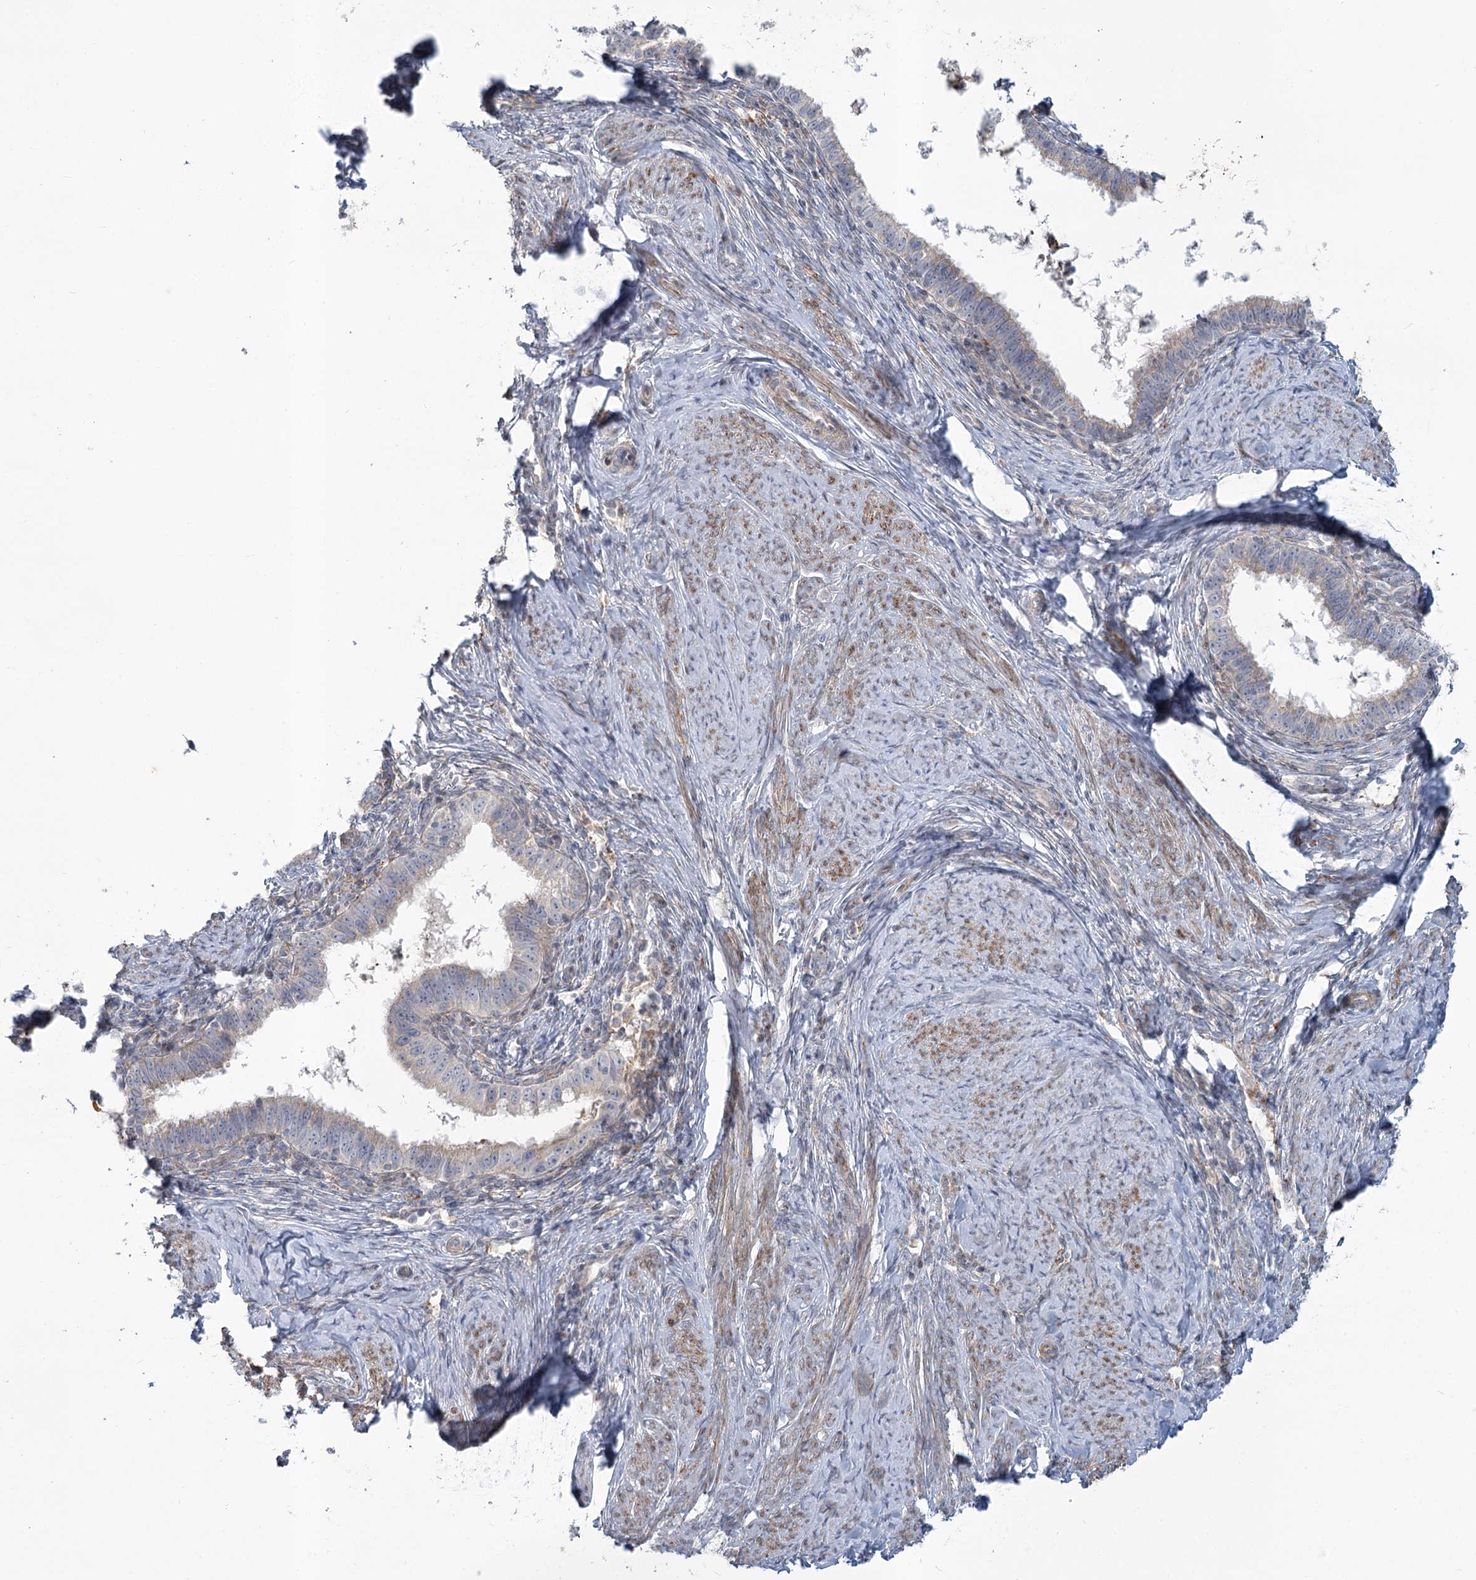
{"staining": {"intensity": "weak", "quantity": "<25%", "location": "cytoplasmic/membranous"}, "tissue": "cervical cancer", "cell_type": "Tumor cells", "image_type": "cancer", "snomed": [{"axis": "morphology", "description": "Adenocarcinoma, NOS"}, {"axis": "topography", "description": "Cervix"}], "caption": "Immunohistochemistry (IHC) photomicrograph of neoplastic tissue: human cervical cancer stained with DAB exhibits no significant protein expression in tumor cells.", "gene": "MTG1", "patient": {"sex": "female", "age": 36}}